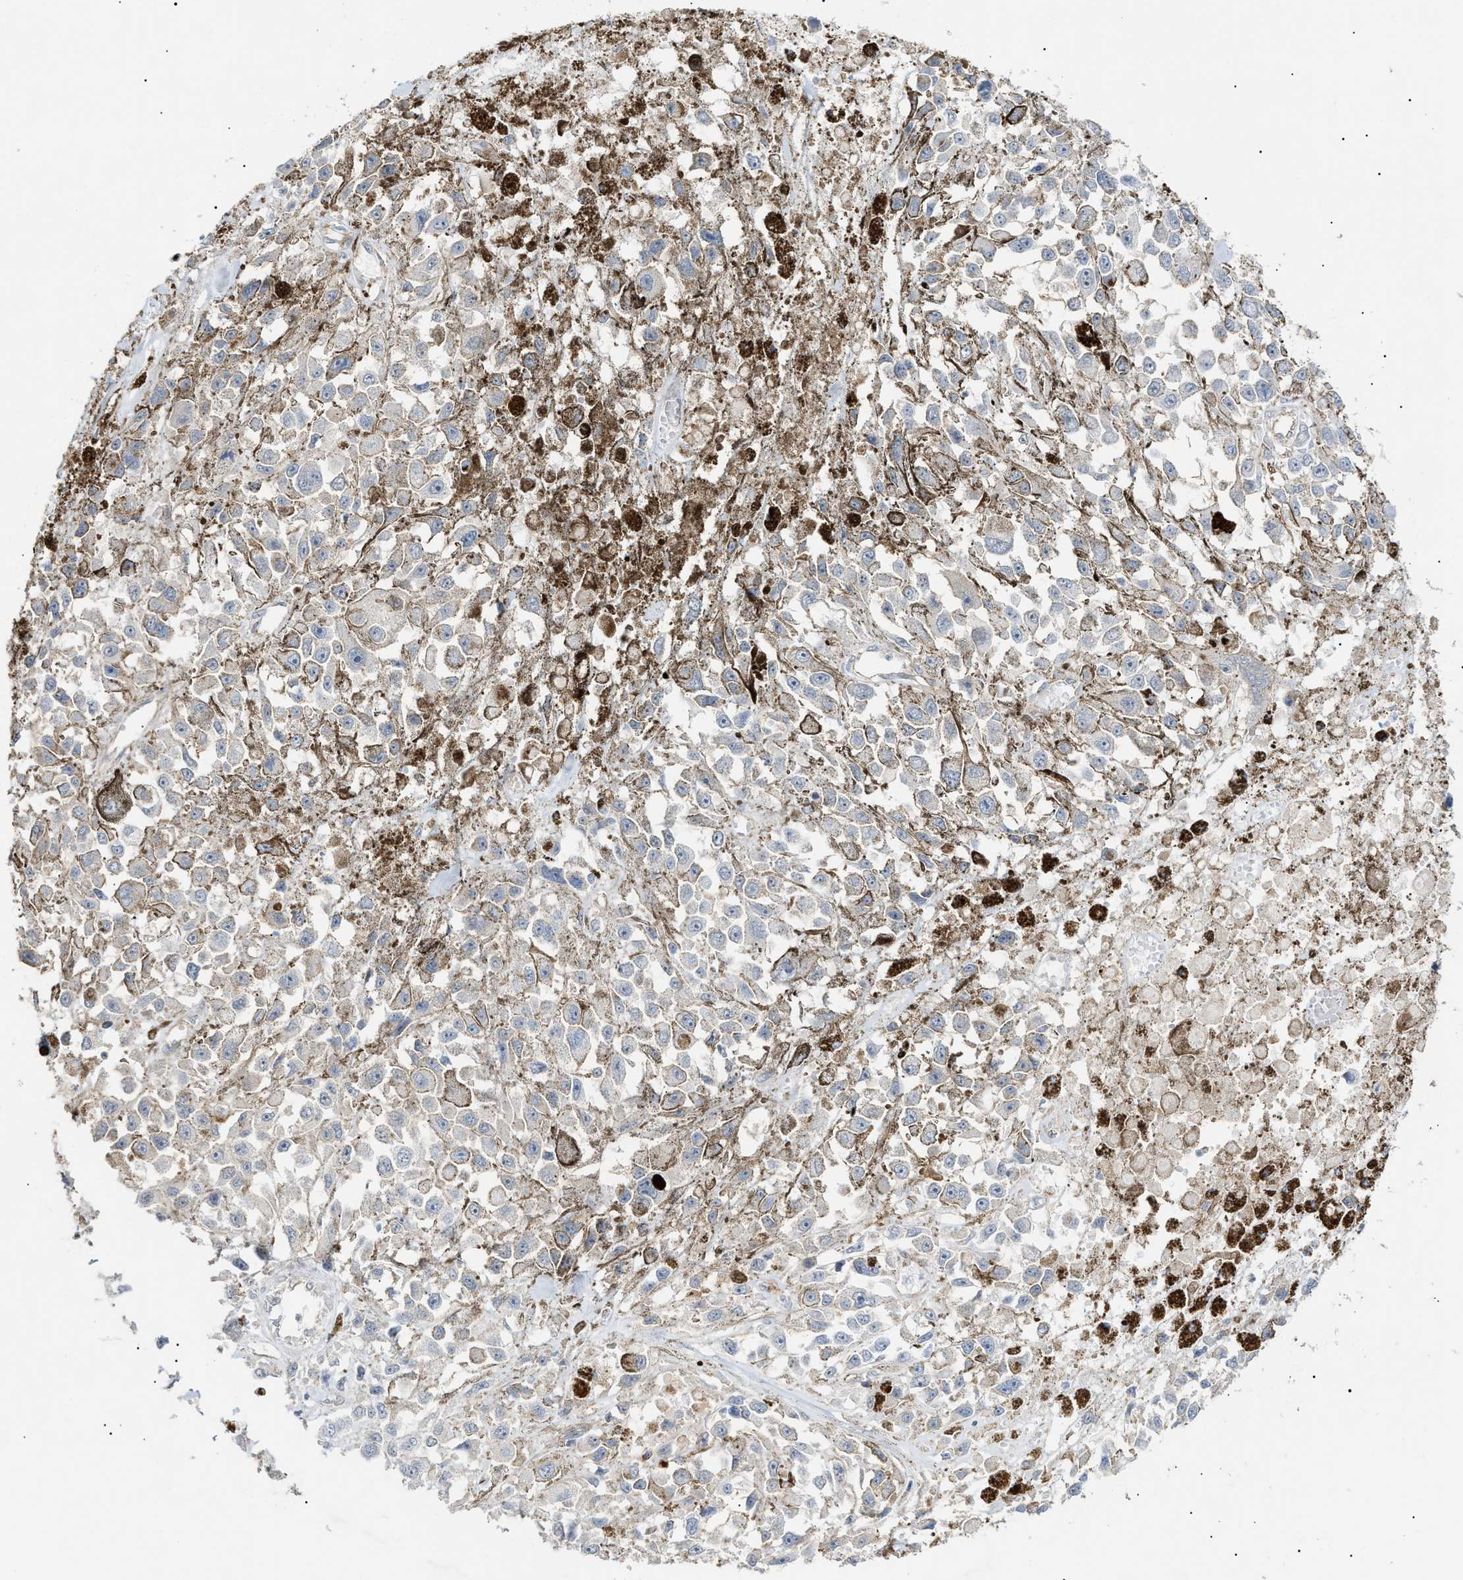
{"staining": {"intensity": "negative", "quantity": "none", "location": "none"}, "tissue": "melanoma", "cell_type": "Tumor cells", "image_type": "cancer", "snomed": [{"axis": "morphology", "description": "Malignant melanoma, Metastatic site"}, {"axis": "topography", "description": "Lymph node"}], "caption": "Immunohistochemistry (IHC) histopathology image of neoplastic tissue: human malignant melanoma (metastatic site) stained with DAB shows no significant protein staining in tumor cells.", "gene": "ZFHX2", "patient": {"sex": "male", "age": 59}}